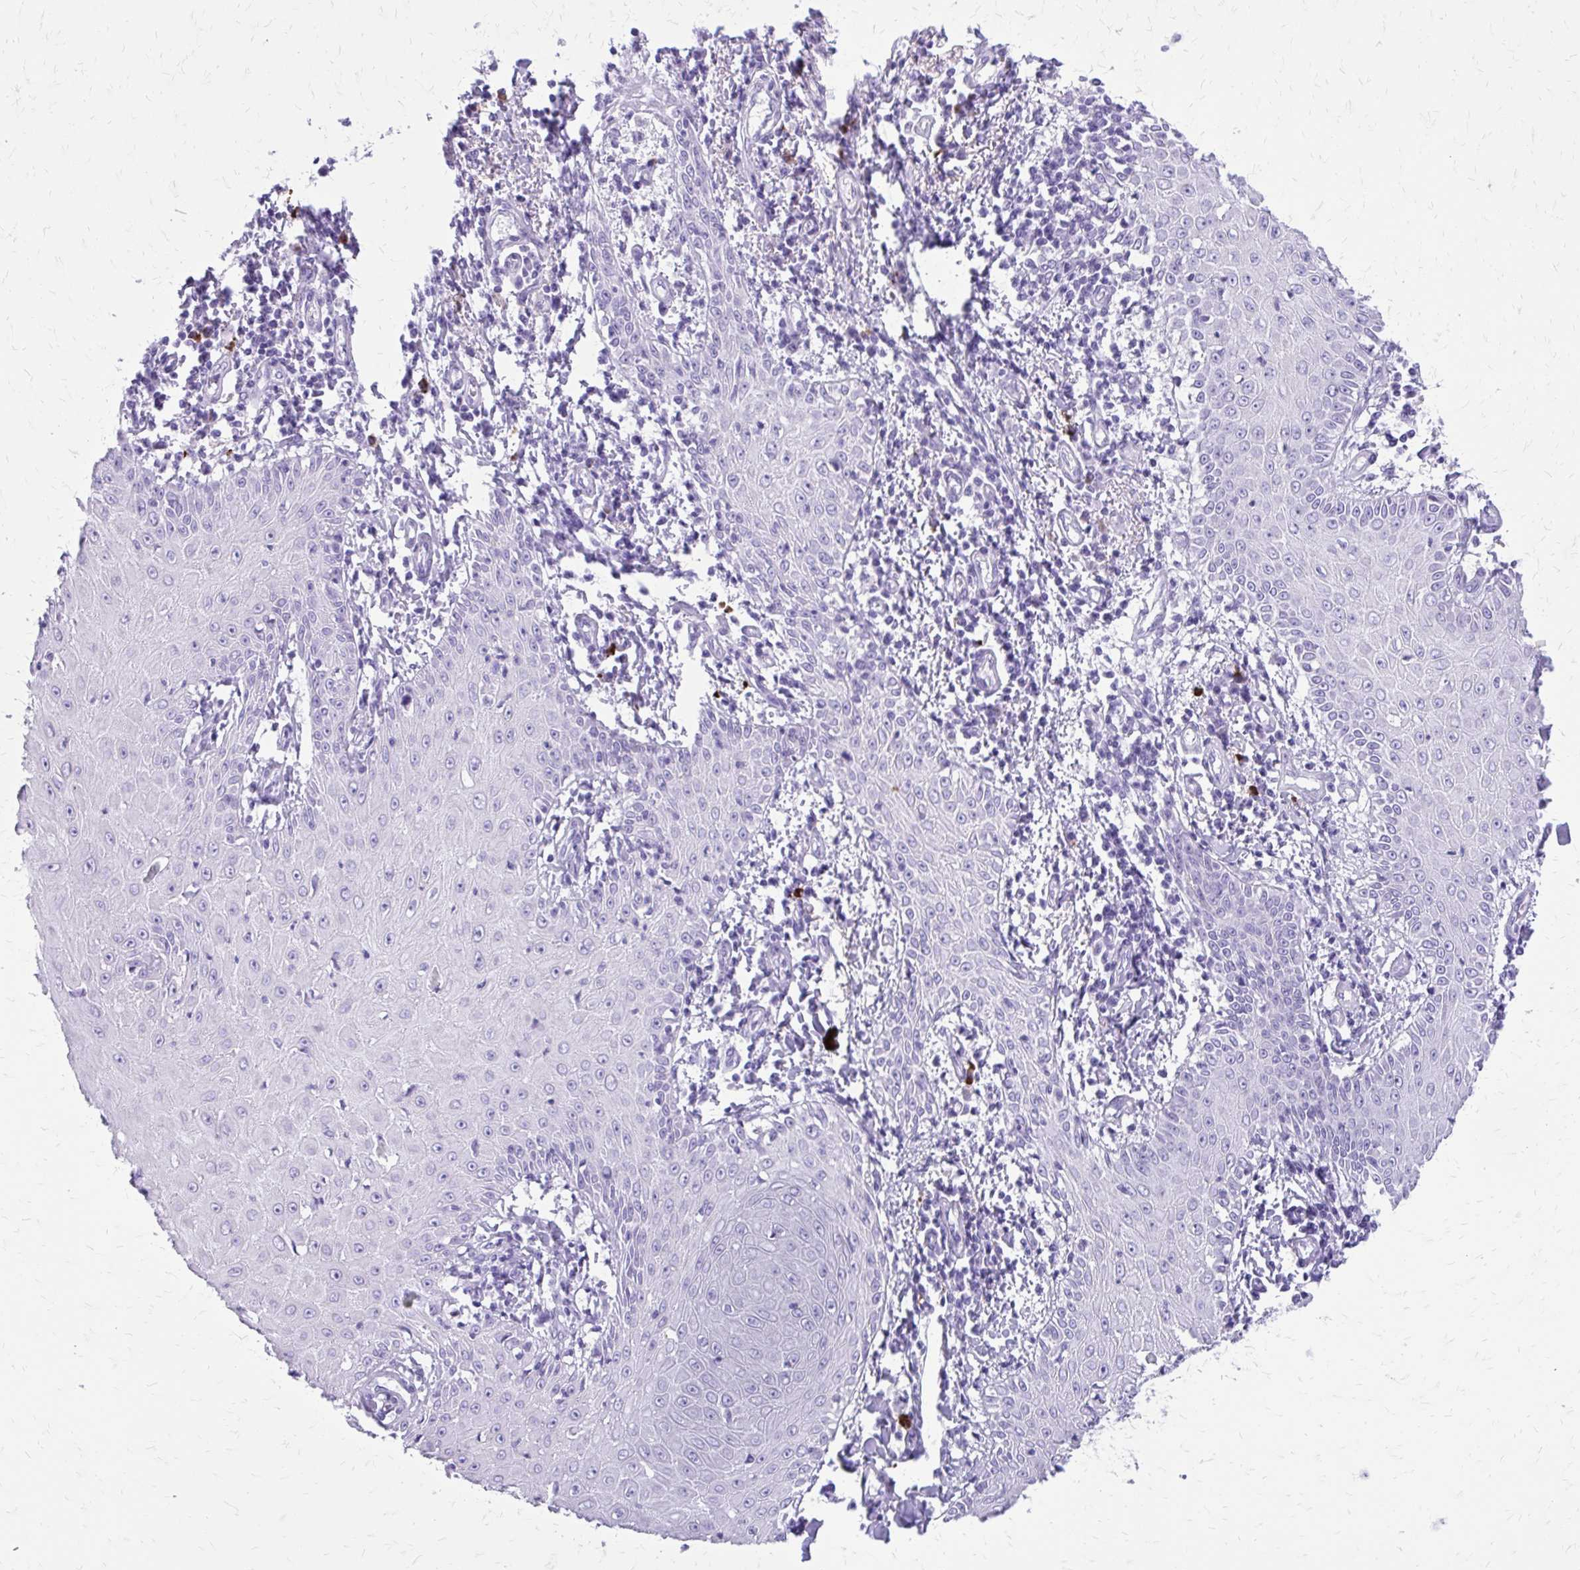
{"staining": {"intensity": "negative", "quantity": "none", "location": "none"}, "tissue": "skin cancer", "cell_type": "Tumor cells", "image_type": "cancer", "snomed": [{"axis": "morphology", "description": "Squamous cell carcinoma, NOS"}, {"axis": "topography", "description": "Skin"}], "caption": "Tumor cells are negative for protein expression in human squamous cell carcinoma (skin).", "gene": "SATL1", "patient": {"sex": "male", "age": 70}}